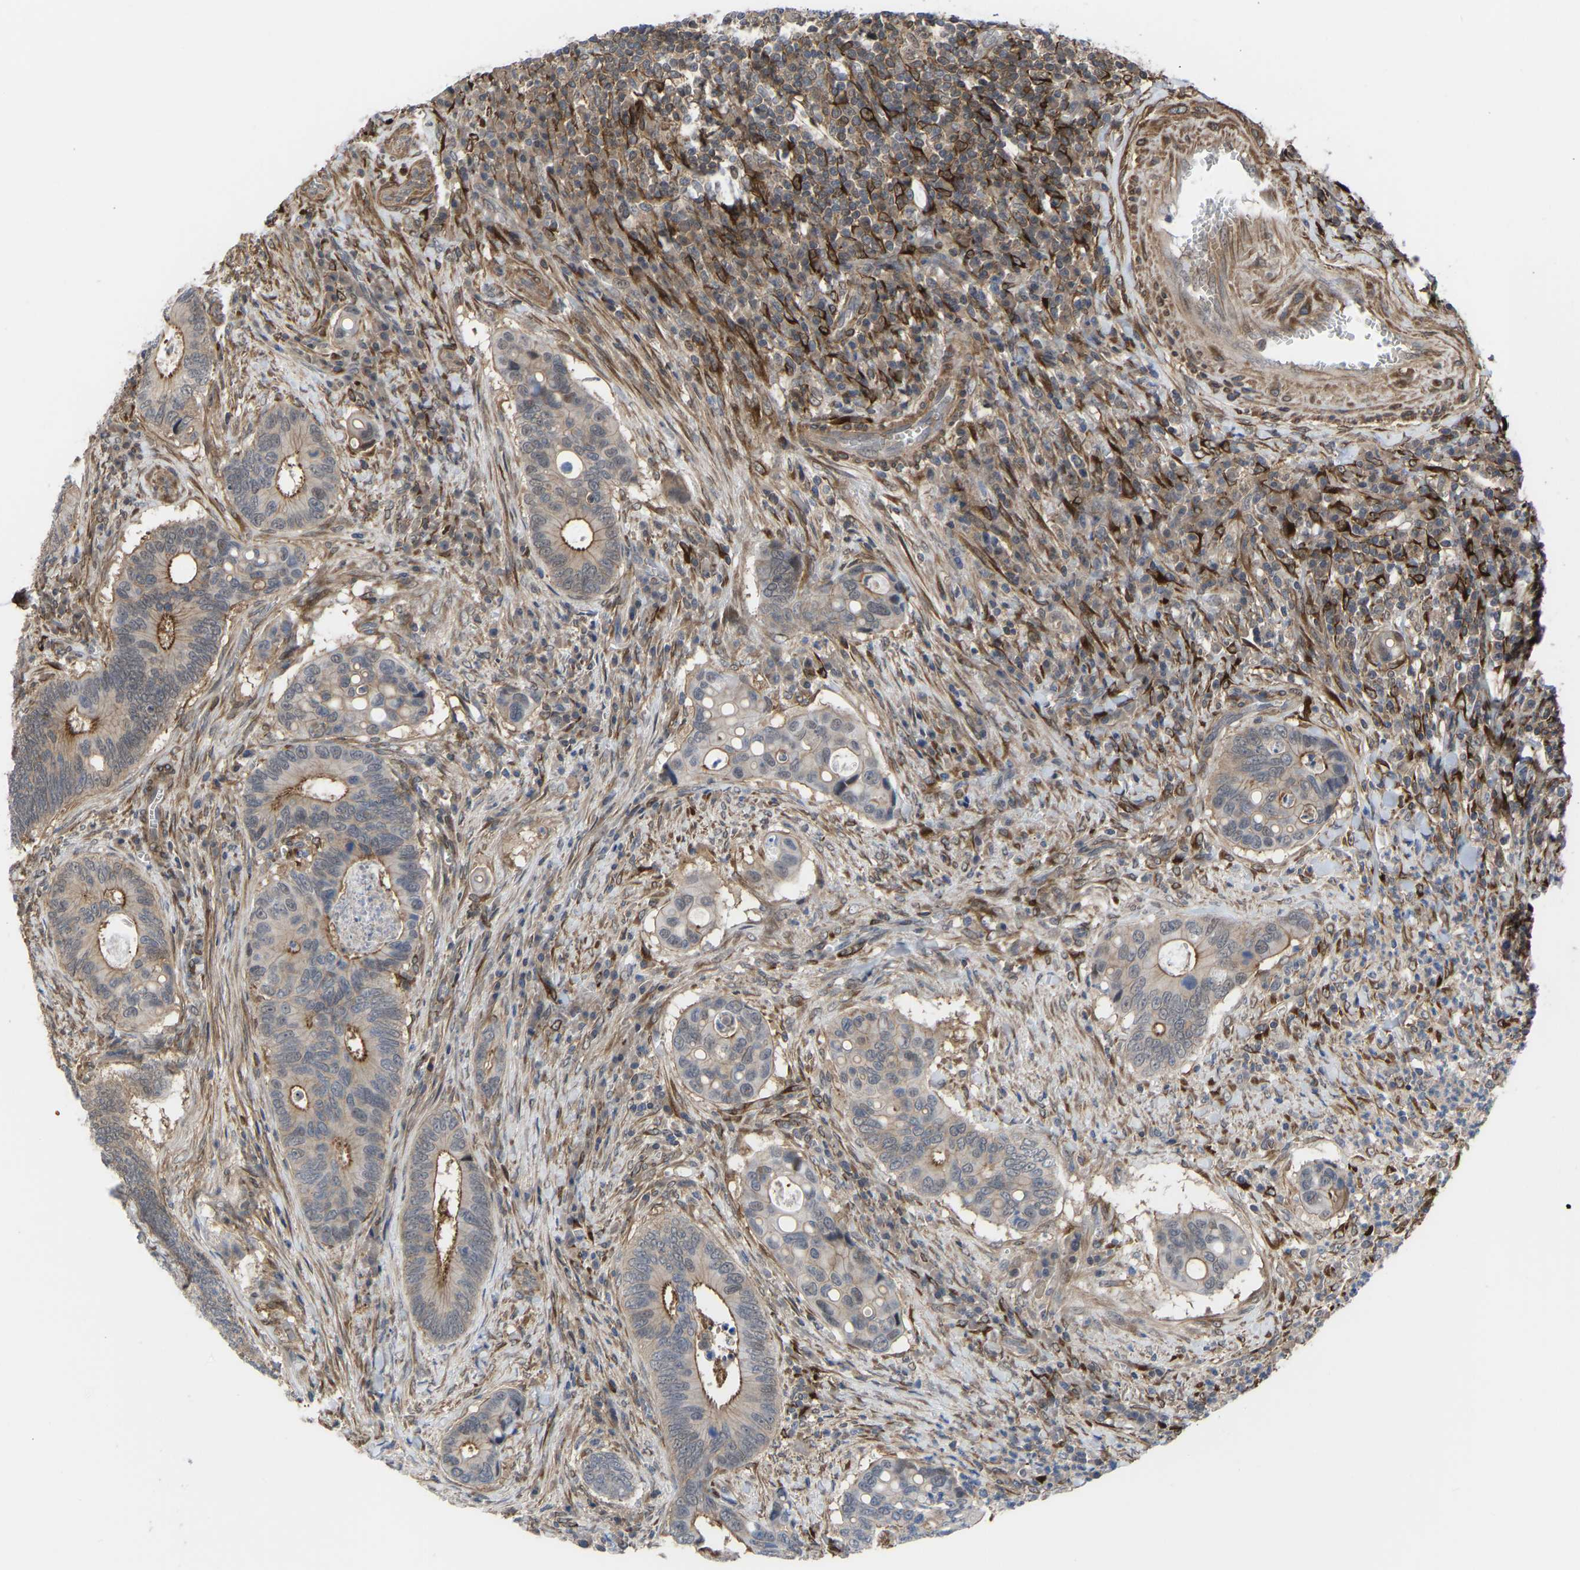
{"staining": {"intensity": "moderate", "quantity": "<25%", "location": "cytoplasmic/membranous"}, "tissue": "colorectal cancer", "cell_type": "Tumor cells", "image_type": "cancer", "snomed": [{"axis": "morphology", "description": "Inflammation, NOS"}, {"axis": "morphology", "description": "Adenocarcinoma, NOS"}, {"axis": "topography", "description": "Colon"}], "caption": "Immunohistochemistry (IHC) of human colorectal adenocarcinoma displays low levels of moderate cytoplasmic/membranous positivity in about <25% of tumor cells. Nuclei are stained in blue.", "gene": "CYP7B1", "patient": {"sex": "male", "age": 72}}